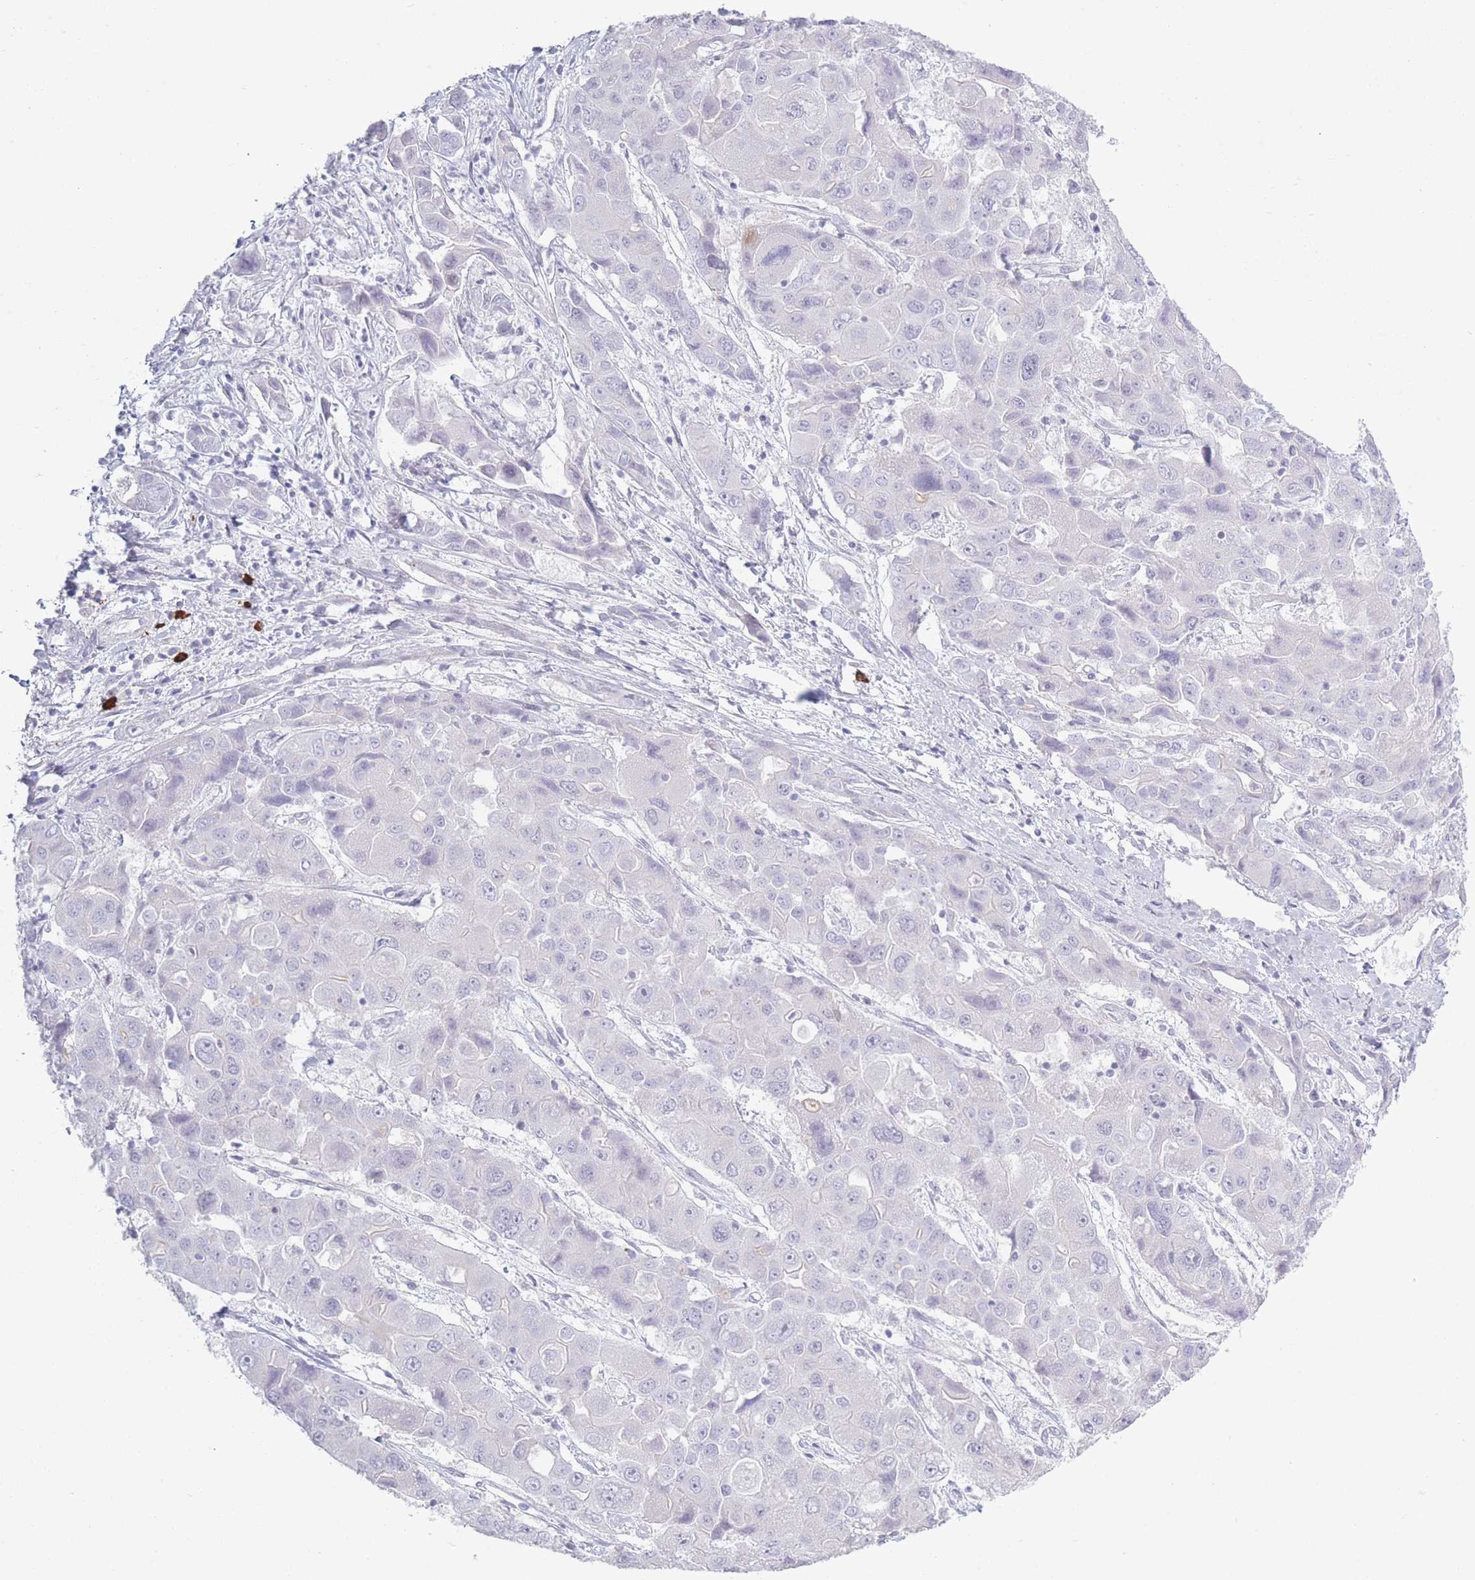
{"staining": {"intensity": "negative", "quantity": "none", "location": "none"}, "tissue": "liver cancer", "cell_type": "Tumor cells", "image_type": "cancer", "snomed": [{"axis": "morphology", "description": "Cholangiocarcinoma"}, {"axis": "topography", "description": "Liver"}], "caption": "Tumor cells are negative for protein expression in human cholangiocarcinoma (liver). (Brightfield microscopy of DAB IHC at high magnification).", "gene": "PLEKHG2", "patient": {"sex": "male", "age": 67}}